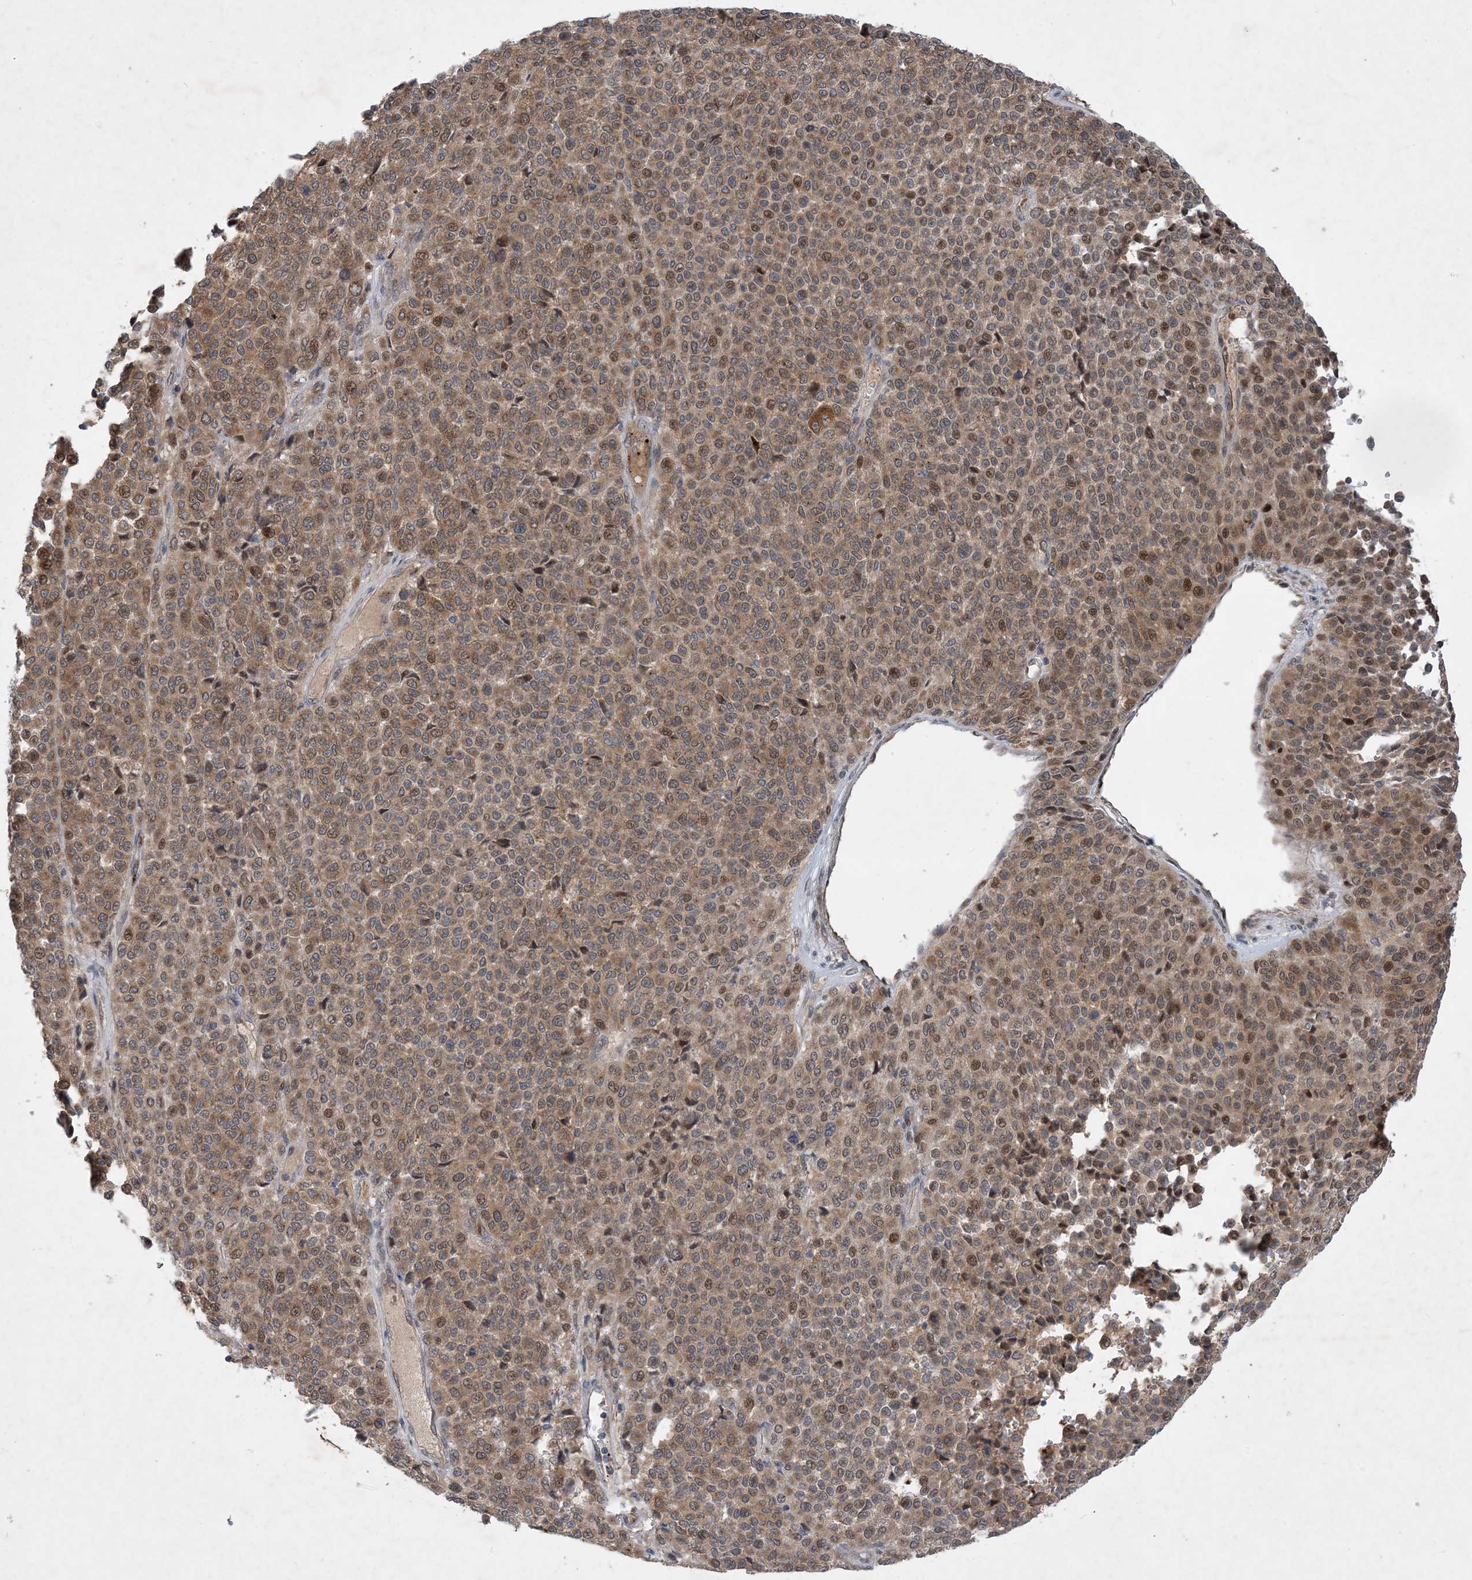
{"staining": {"intensity": "moderate", "quantity": ">75%", "location": "cytoplasmic/membranous,nuclear"}, "tissue": "melanoma", "cell_type": "Tumor cells", "image_type": "cancer", "snomed": [{"axis": "morphology", "description": "Malignant melanoma, Metastatic site"}, {"axis": "topography", "description": "Pancreas"}], "caption": "Immunohistochemical staining of melanoma reveals medium levels of moderate cytoplasmic/membranous and nuclear expression in approximately >75% of tumor cells. The protein of interest is stained brown, and the nuclei are stained in blue (DAB IHC with brightfield microscopy, high magnification).", "gene": "TINAG", "patient": {"sex": "female", "age": 30}}